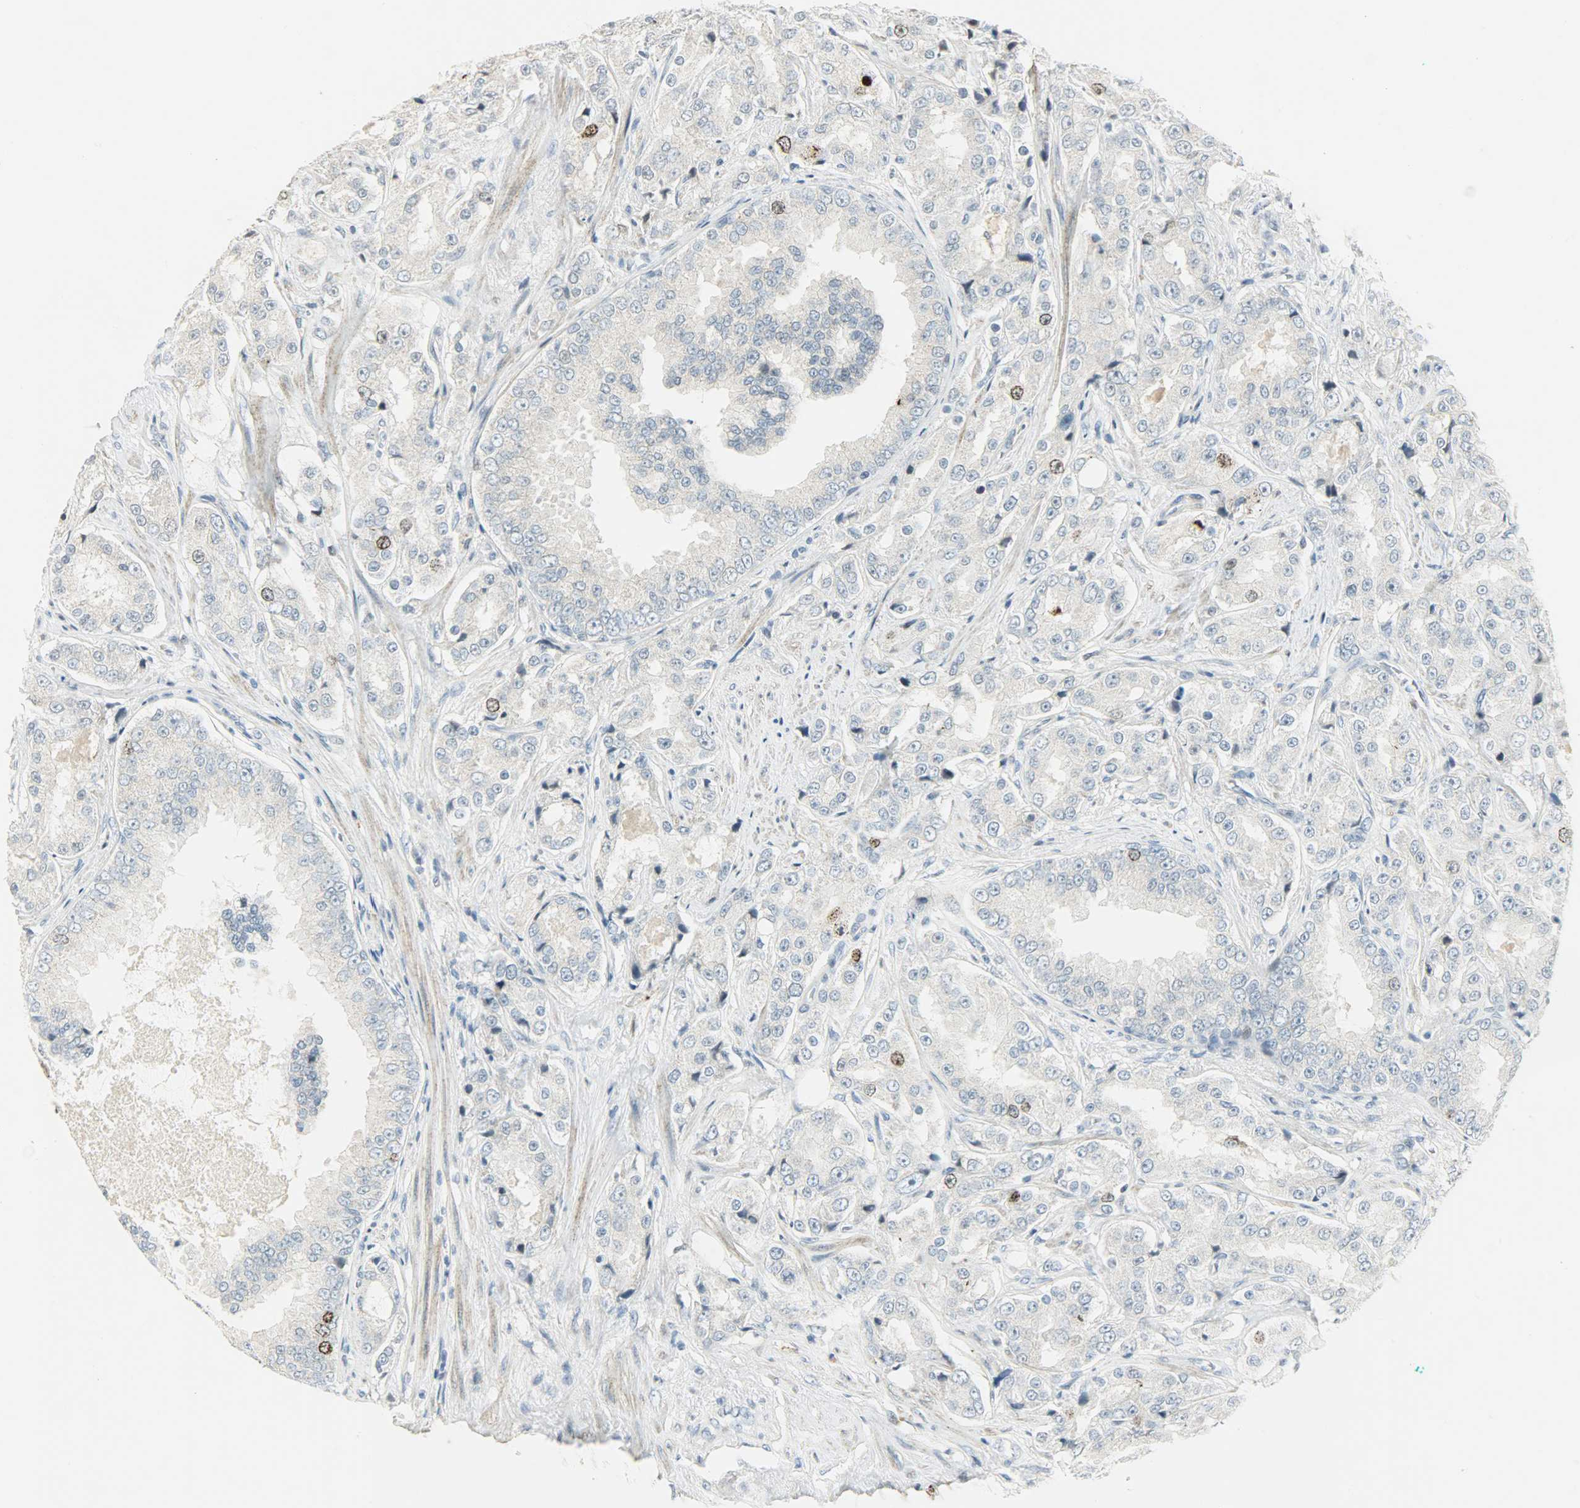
{"staining": {"intensity": "moderate", "quantity": "<25%", "location": "nuclear"}, "tissue": "prostate cancer", "cell_type": "Tumor cells", "image_type": "cancer", "snomed": [{"axis": "morphology", "description": "Adenocarcinoma, High grade"}, {"axis": "topography", "description": "Prostate"}], "caption": "The micrograph exhibits staining of prostate cancer (adenocarcinoma (high-grade)), revealing moderate nuclear protein expression (brown color) within tumor cells.", "gene": "AURKB", "patient": {"sex": "male", "age": 73}}